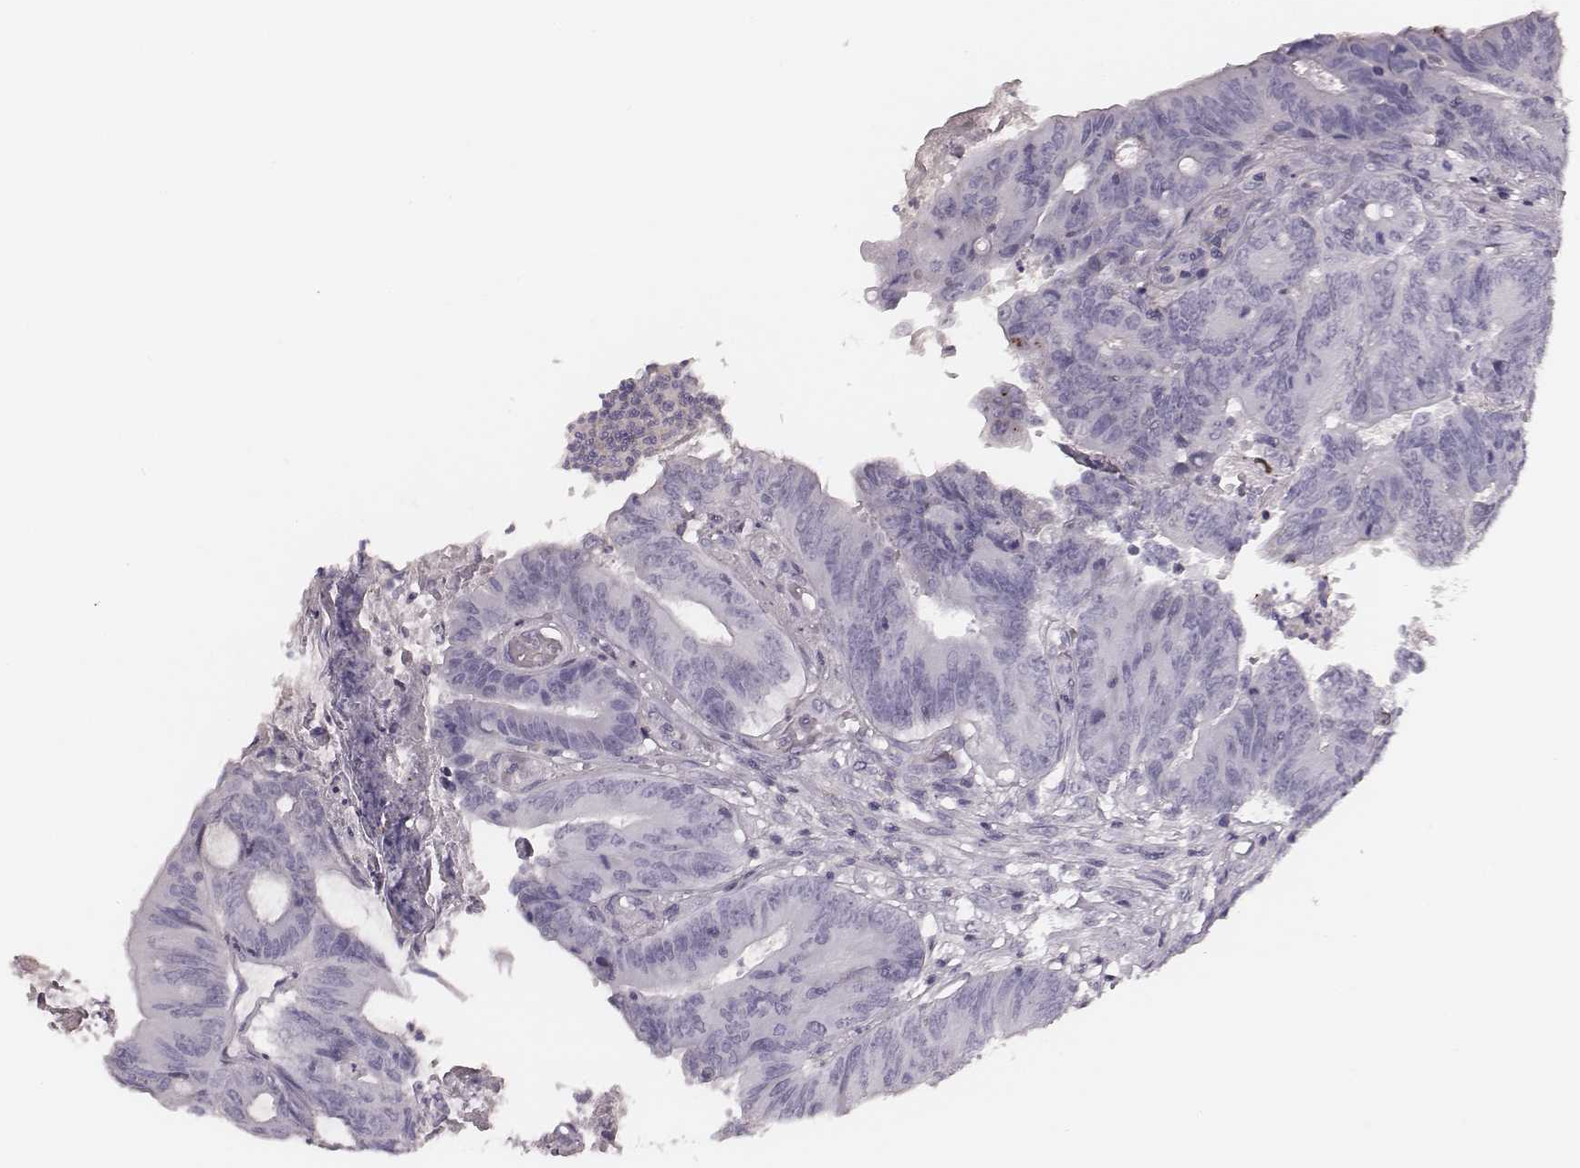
{"staining": {"intensity": "negative", "quantity": "none", "location": "none"}, "tissue": "colorectal cancer", "cell_type": "Tumor cells", "image_type": "cancer", "snomed": [{"axis": "morphology", "description": "Adenocarcinoma, NOS"}, {"axis": "topography", "description": "Colon"}], "caption": "The photomicrograph displays no significant staining in tumor cells of colorectal adenocarcinoma.", "gene": "ZNF365", "patient": {"sex": "female", "age": 70}}